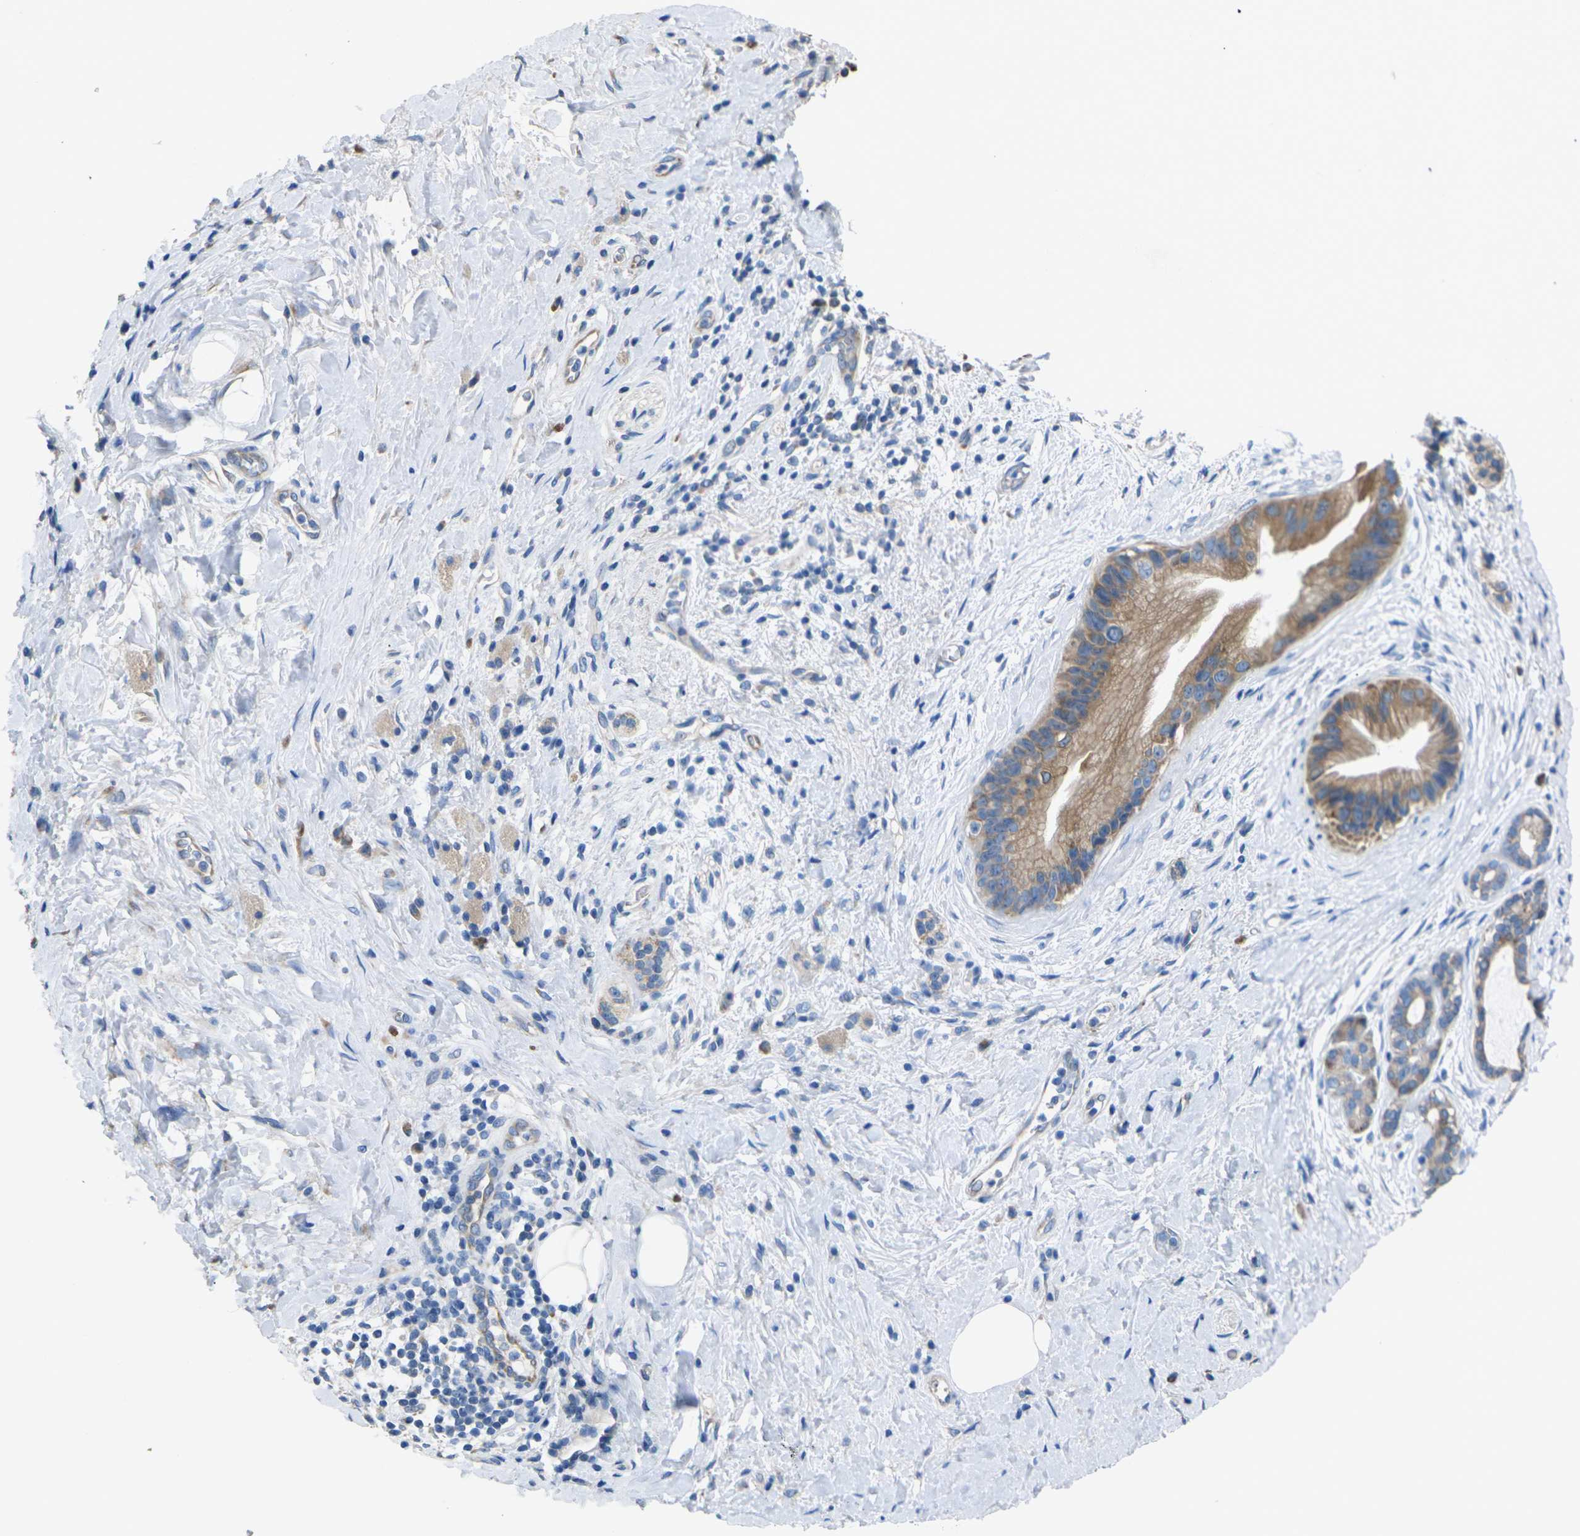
{"staining": {"intensity": "moderate", "quantity": ">75%", "location": "cytoplasmic/membranous"}, "tissue": "pancreatic cancer", "cell_type": "Tumor cells", "image_type": "cancer", "snomed": [{"axis": "morphology", "description": "Adenocarcinoma, NOS"}, {"axis": "topography", "description": "Pancreas"}], "caption": "Immunohistochemical staining of pancreatic cancer (adenocarcinoma) reveals medium levels of moderate cytoplasmic/membranous protein staining in approximately >75% of tumor cells. (Stains: DAB (3,3'-diaminobenzidine) in brown, nuclei in blue, Microscopy: brightfield microscopy at high magnification).", "gene": "KLHDC8B", "patient": {"sex": "male", "age": 55}}